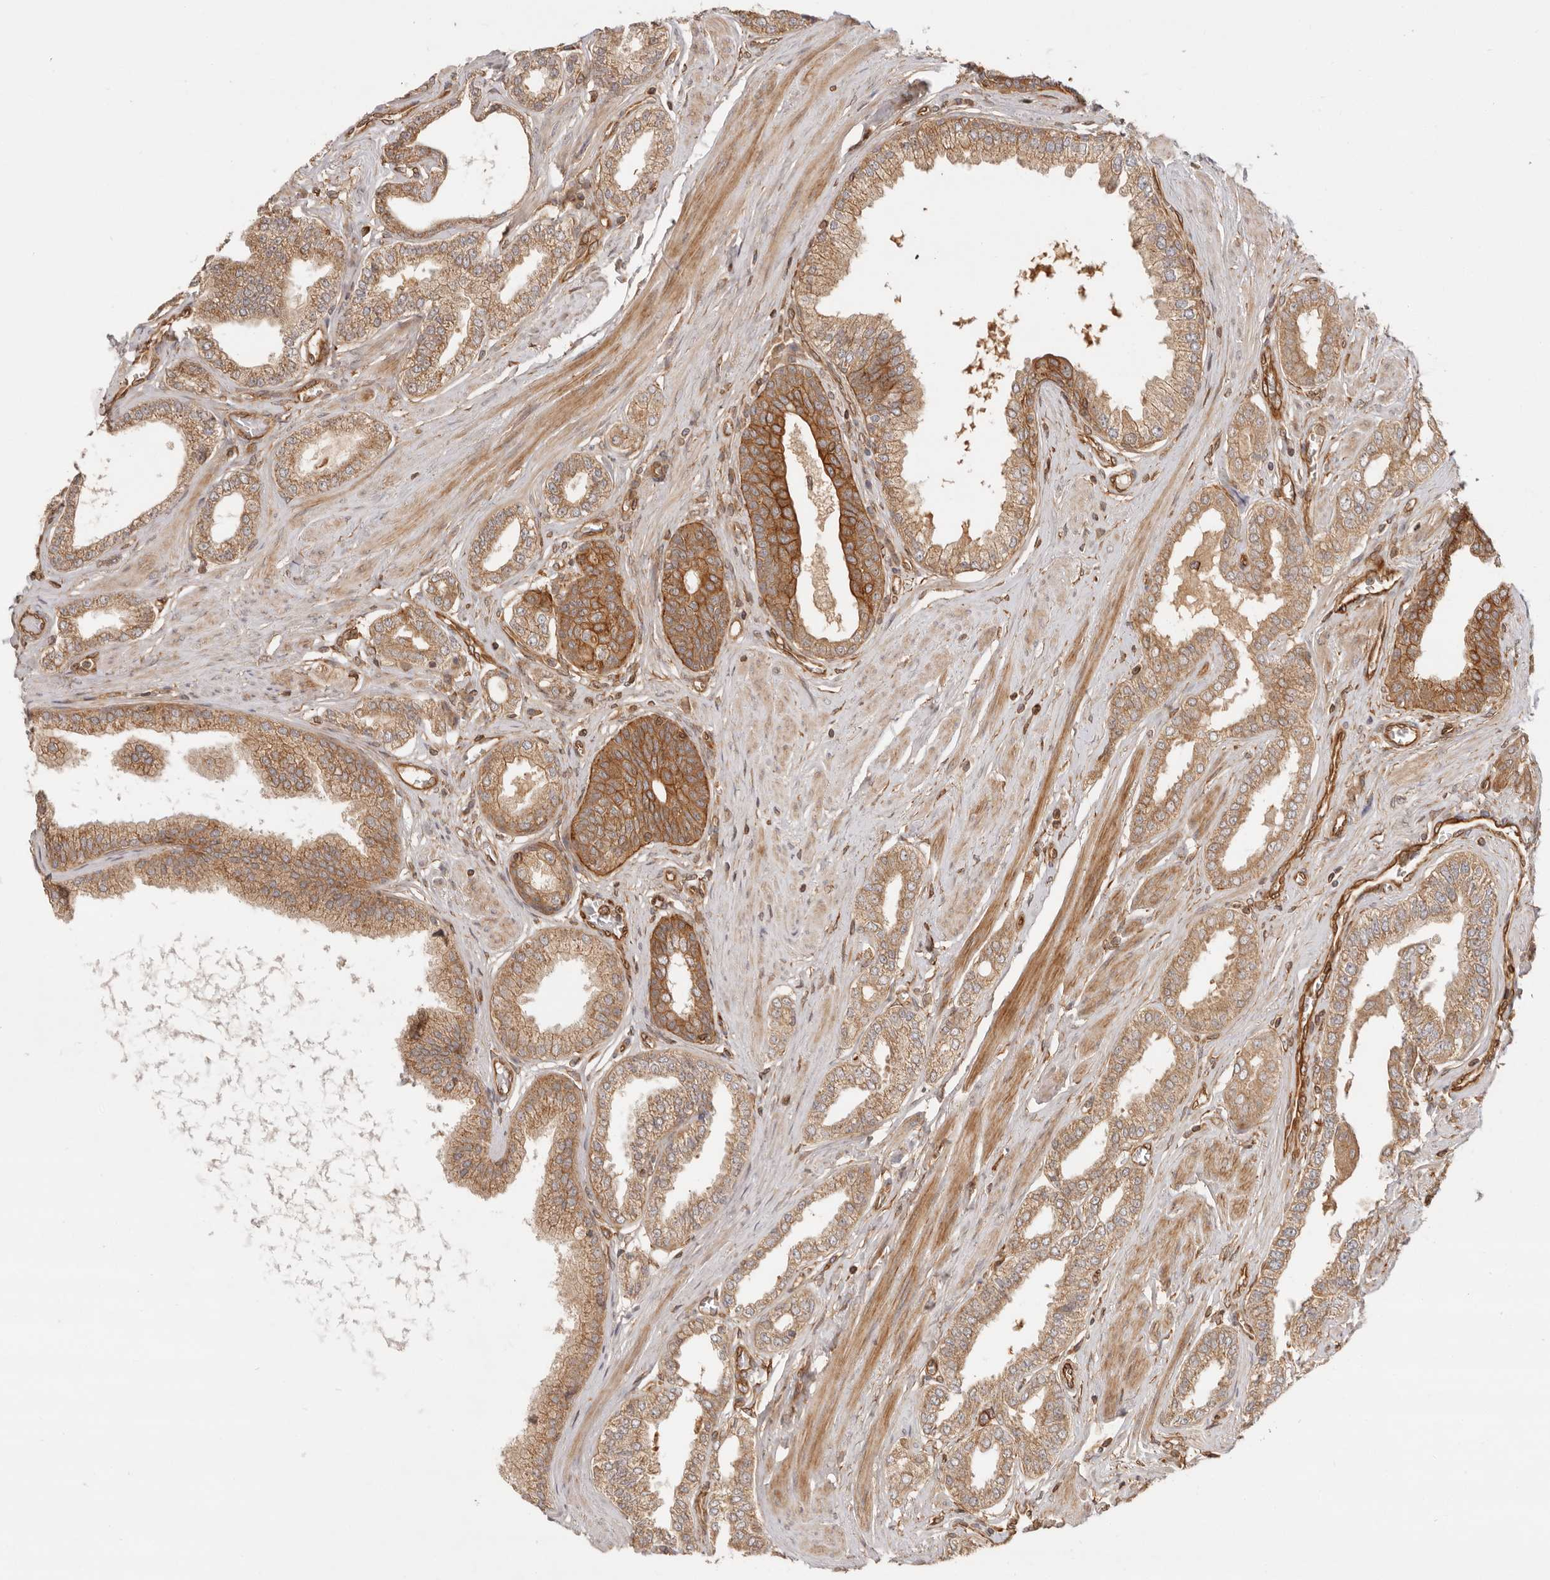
{"staining": {"intensity": "moderate", "quantity": ">75%", "location": "cytoplasmic/membranous"}, "tissue": "prostate cancer", "cell_type": "Tumor cells", "image_type": "cancer", "snomed": [{"axis": "morphology", "description": "Adenocarcinoma, Low grade"}, {"axis": "topography", "description": "Prostate"}], "caption": "The histopathology image reveals staining of prostate cancer (low-grade adenocarcinoma), revealing moderate cytoplasmic/membranous protein positivity (brown color) within tumor cells.", "gene": "UFSP1", "patient": {"sex": "male", "age": 63}}